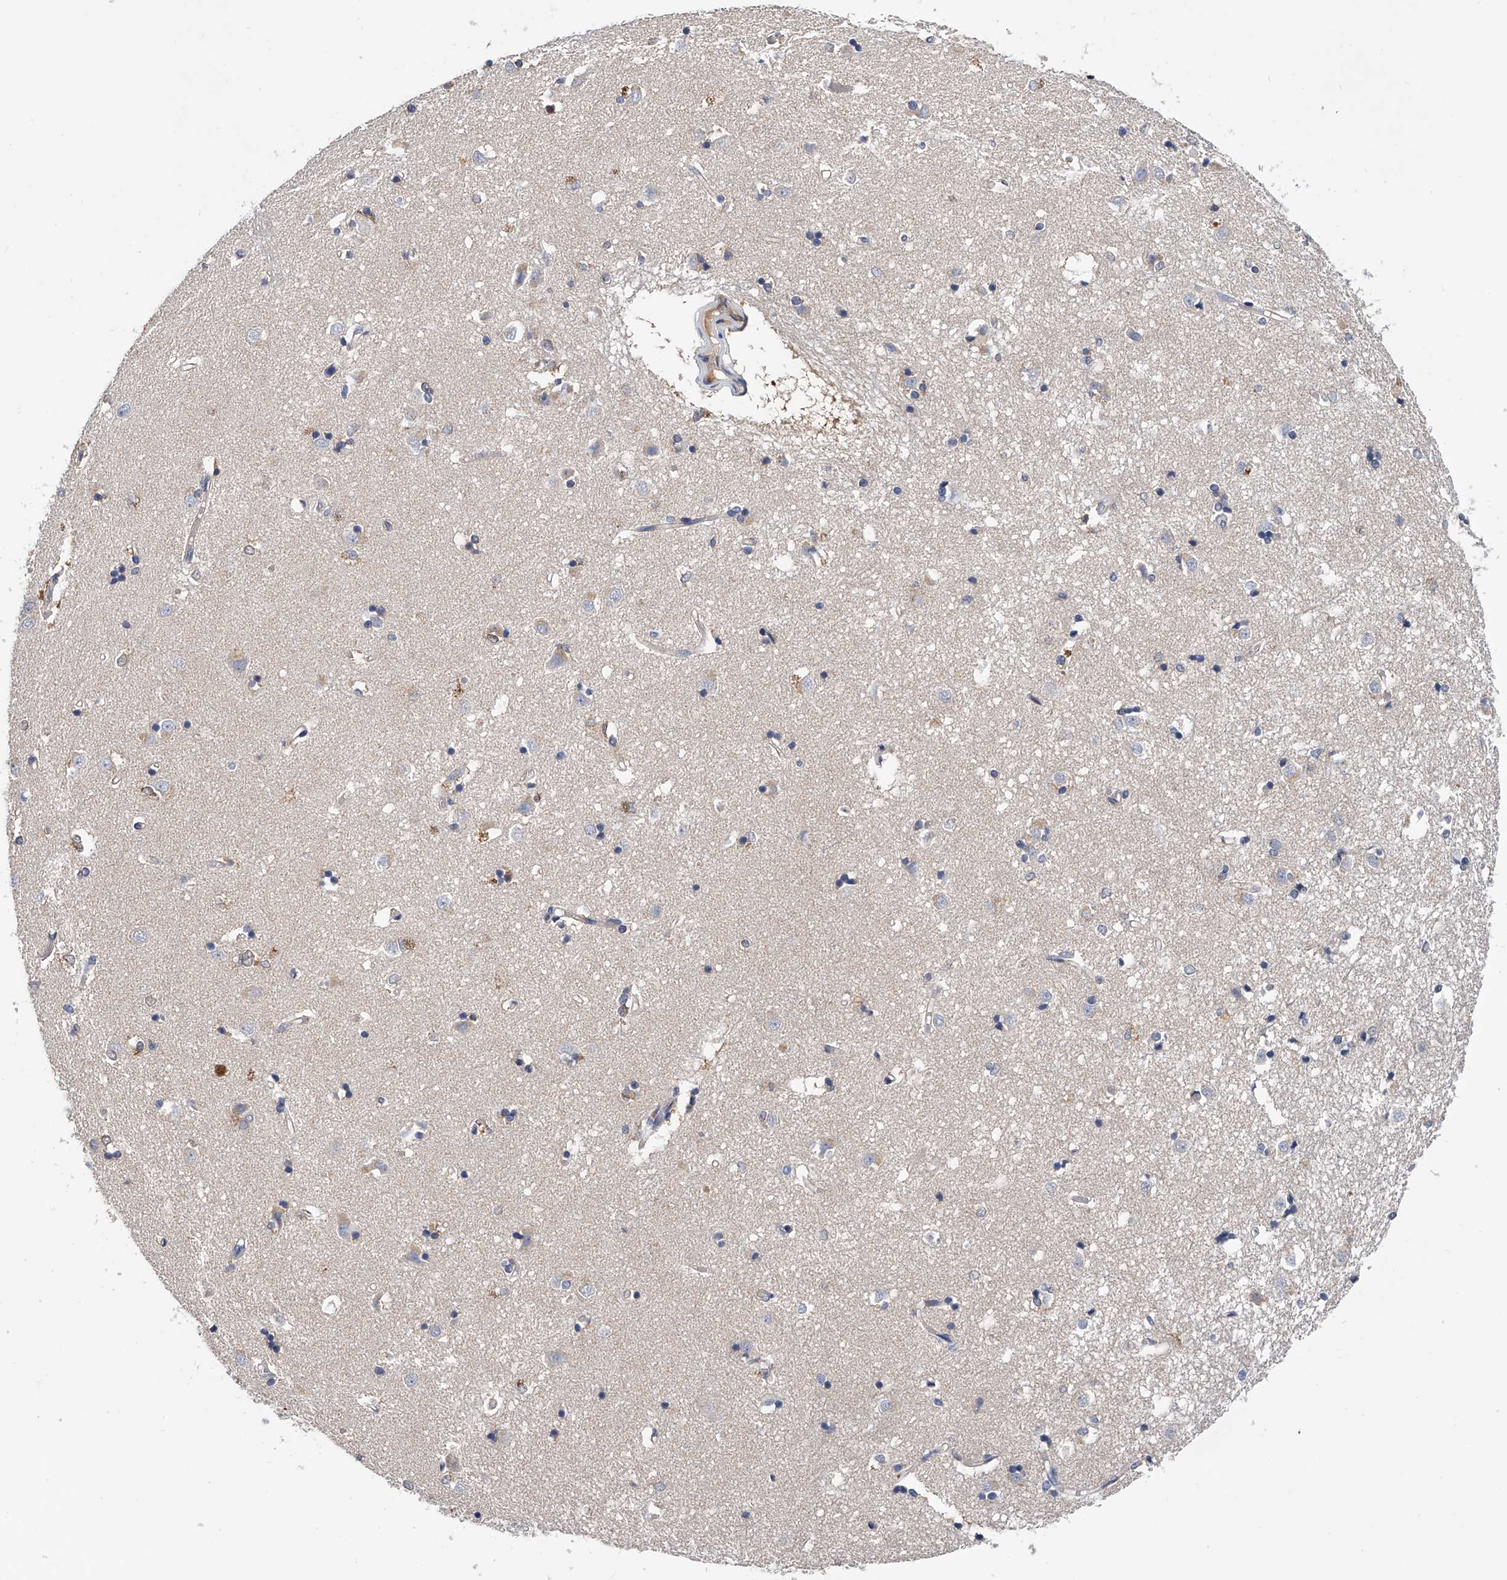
{"staining": {"intensity": "weak", "quantity": "<25%", "location": "cytoplasmic/membranous"}, "tissue": "caudate", "cell_type": "Glial cells", "image_type": "normal", "snomed": [{"axis": "morphology", "description": "Normal tissue, NOS"}, {"axis": "topography", "description": "Lateral ventricle wall"}], "caption": "Immunohistochemistry of normal human caudate displays no staining in glial cells. (Stains: DAB (3,3'-diaminobenzidine) immunohistochemistry with hematoxylin counter stain, Microscopy: brightfield microscopy at high magnification).", "gene": "PGM3", "patient": {"sex": "male", "age": 45}}